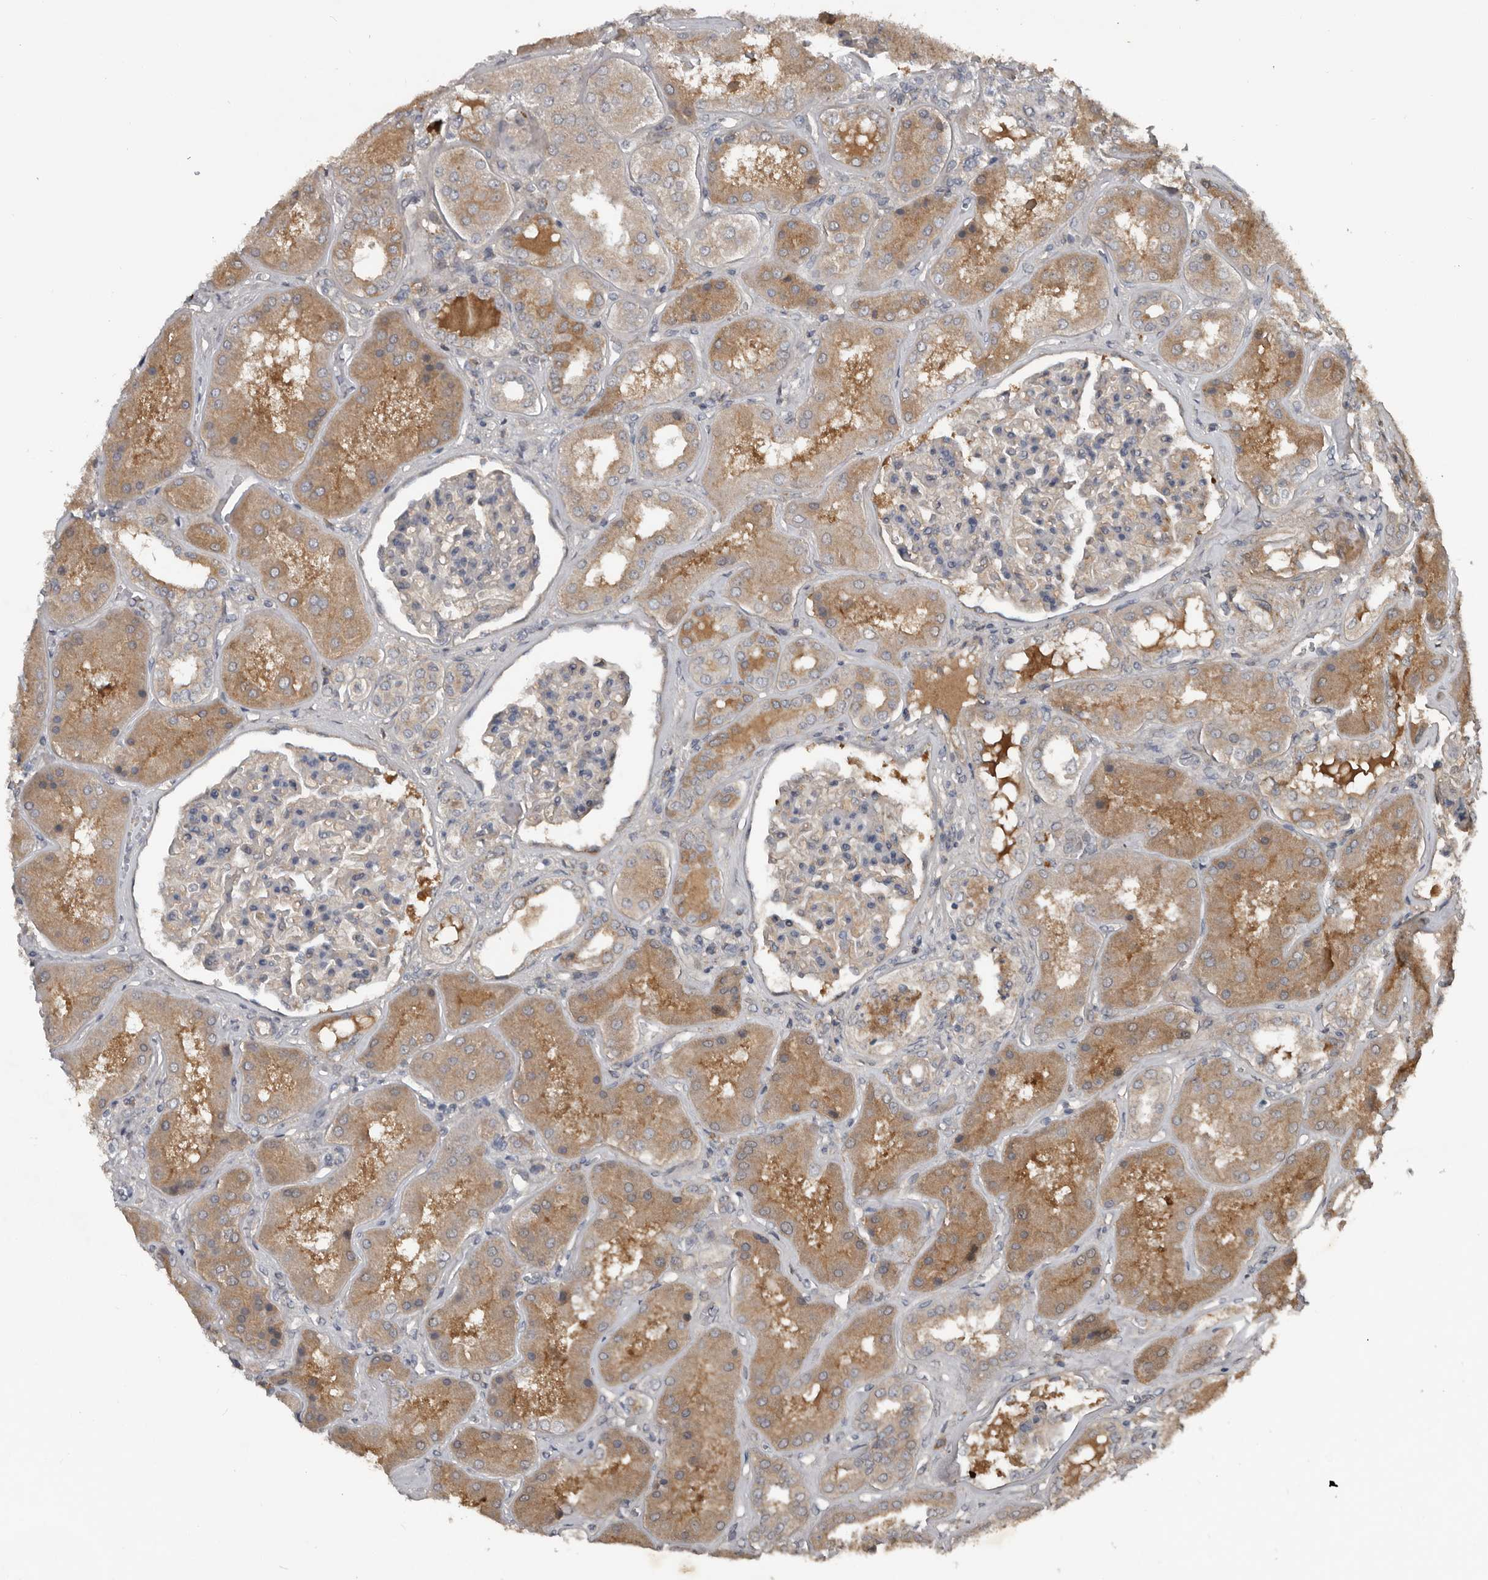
{"staining": {"intensity": "weak", "quantity": "<25%", "location": "cytoplasmic/membranous"}, "tissue": "kidney", "cell_type": "Cells in glomeruli", "image_type": "normal", "snomed": [{"axis": "morphology", "description": "Normal tissue, NOS"}, {"axis": "topography", "description": "Kidney"}], "caption": "This is a micrograph of immunohistochemistry (IHC) staining of unremarkable kidney, which shows no staining in cells in glomeruli. The staining is performed using DAB (3,3'-diaminobenzidine) brown chromogen with nuclei counter-stained in using hematoxylin.", "gene": "DNAJB4", "patient": {"sex": "female", "age": 56}}